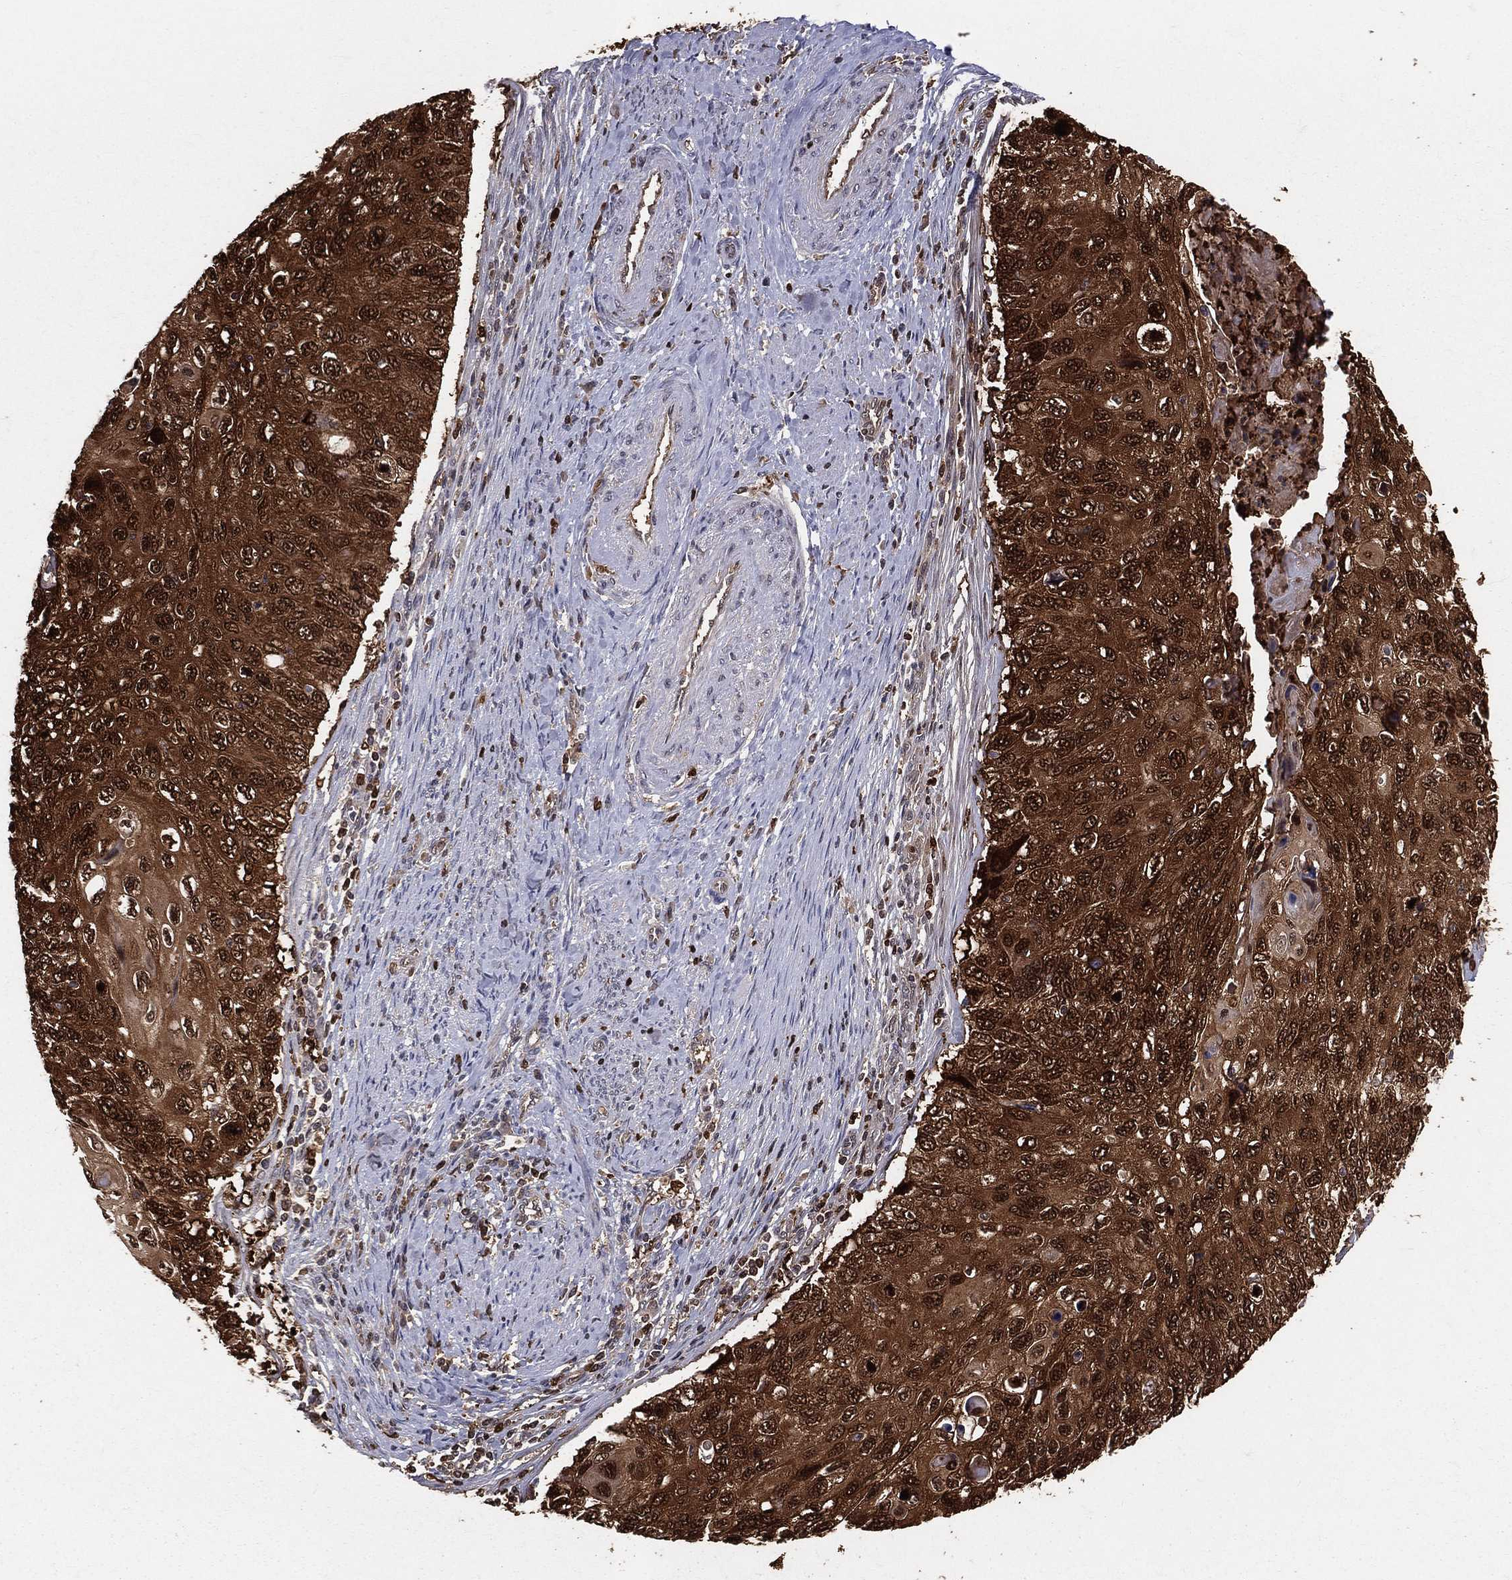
{"staining": {"intensity": "strong", "quantity": ">75%", "location": "cytoplasmic/membranous,nuclear"}, "tissue": "cervical cancer", "cell_type": "Tumor cells", "image_type": "cancer", "snomed": [{"axis": "morphology", "description": "Squamous cell carcinoma, NOS"}, {"axis": "topography", "description": "Cervix"}], "caption": "Protein staining of cervical cancer tissue demonstrates strong cytoplasmic/membranous and nuclear staining in approximately >75% of tumor cells.", "gene": "ENO1", "patient": {"sex": "female", "age": 70}}